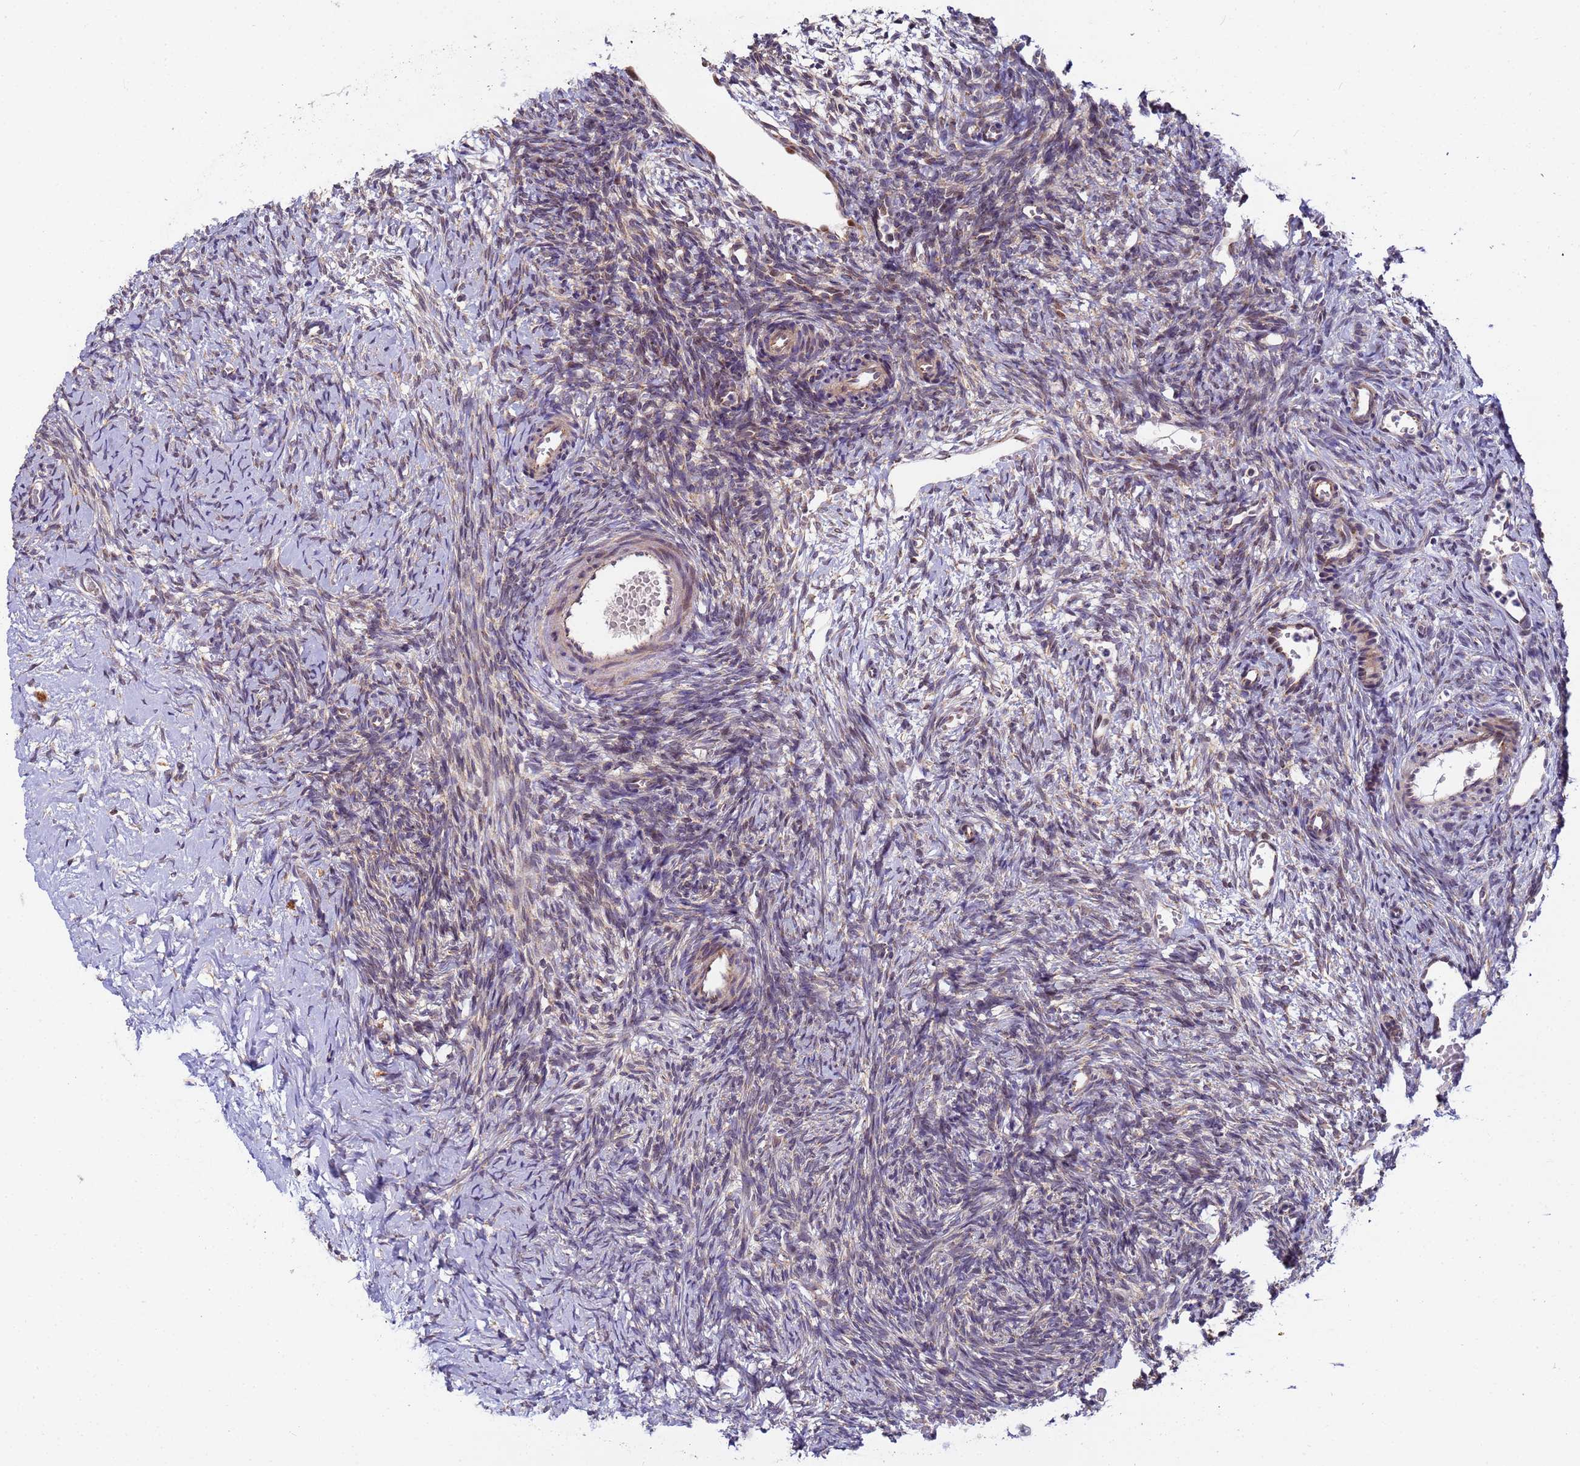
{"staining": {"intensity": "weak", "quantity": "<25%", "location": "cytoplasmic/membranous"}, "tissue": "ovary", "cell_type": "Ovarian stroma cells", "image_type": "normal", "snomed": [{"axis": "morphology", "description": "Normal tissue, NOS"}, {"axis": "topography", "description": "Ovary"}], "caption": "The IHC photomicrograph has no significant positivity in ovarian stroma cells of ovary.", "gene": "RAPGEF3", "patient": {"sex": "female", "age": 39}}